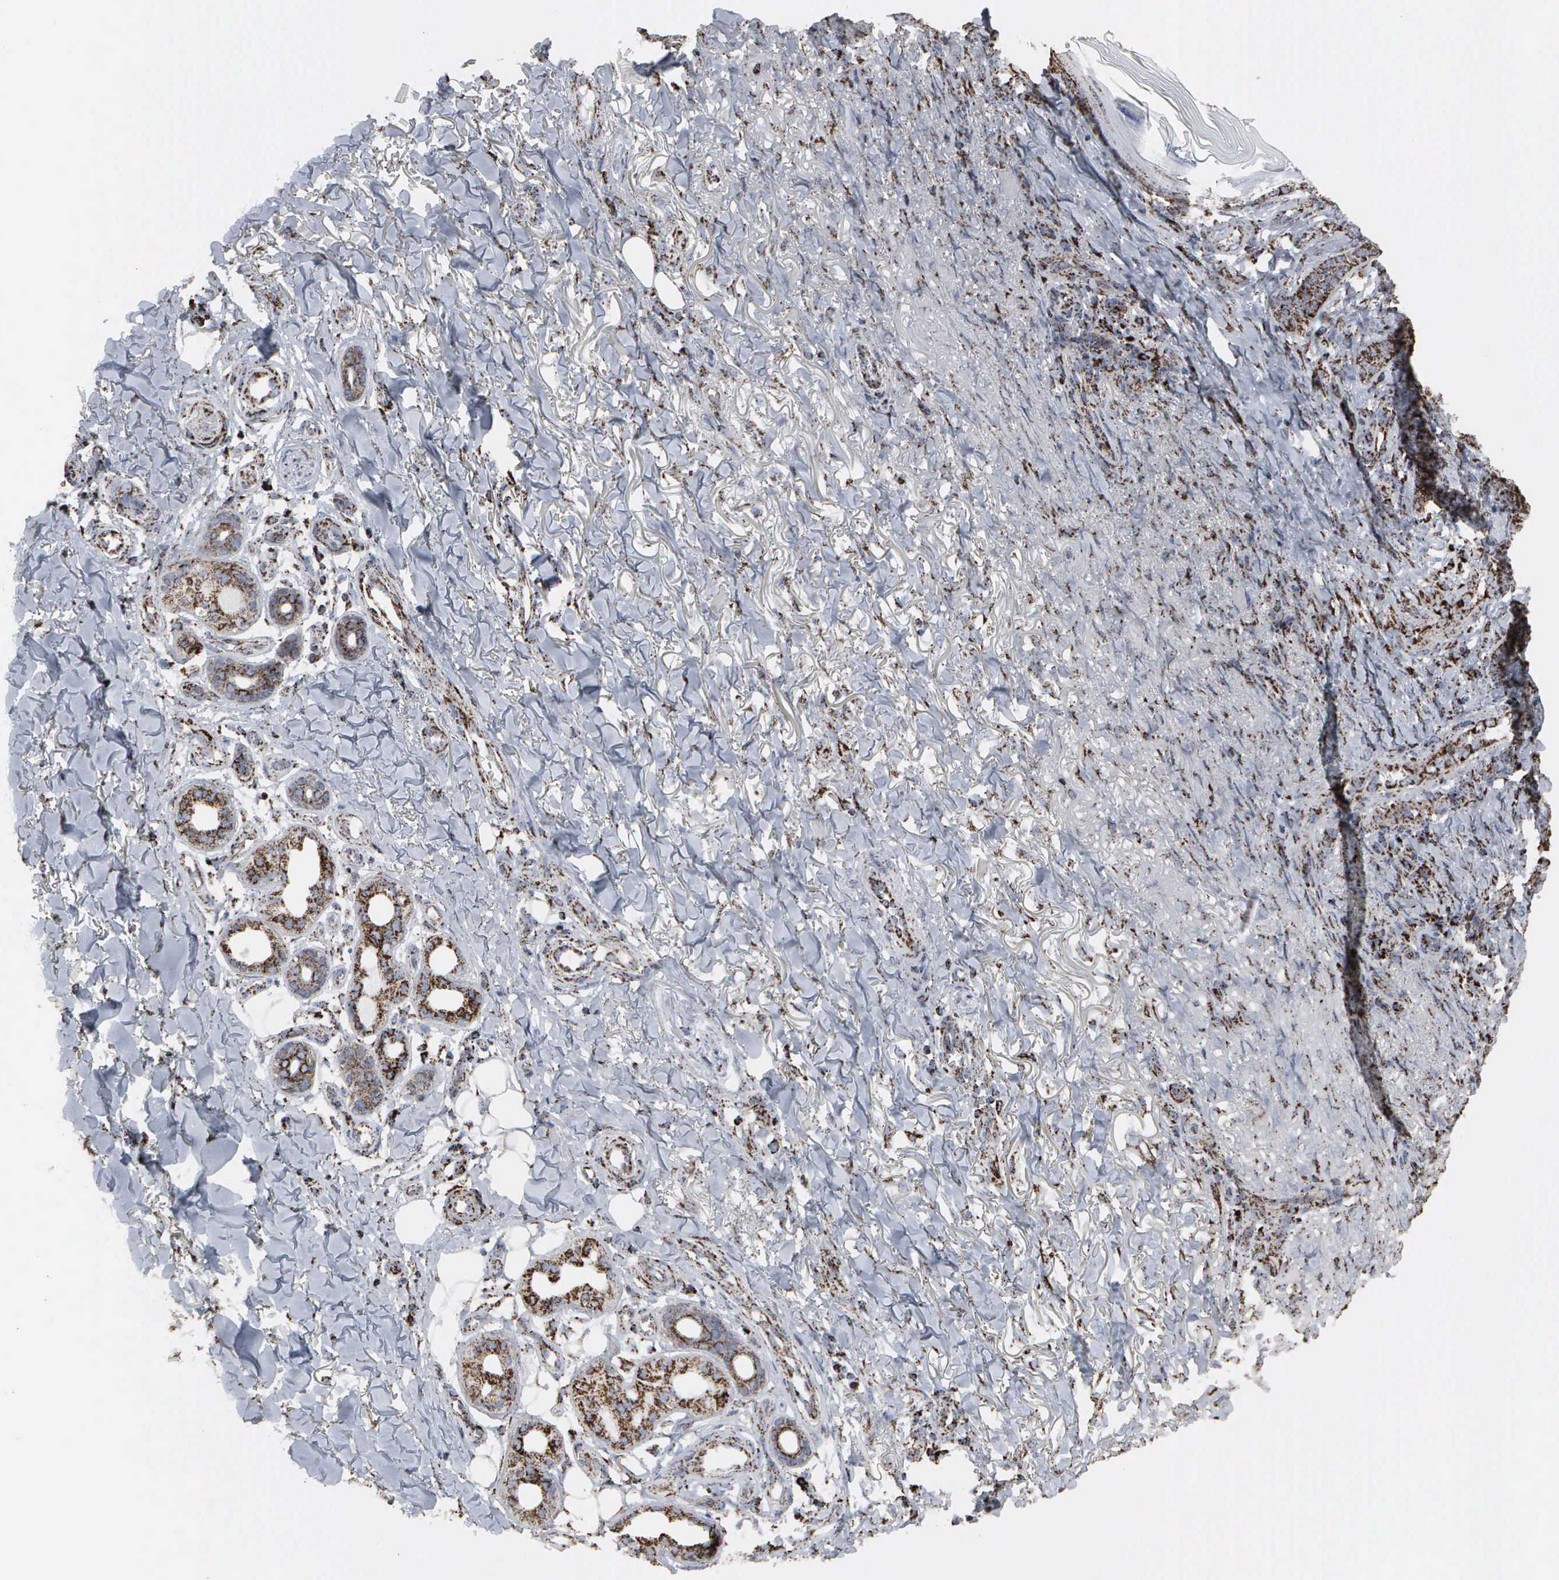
{"staining": {"intensity": "strong", "quantity": "25%-75%", "location": "cytoplasmic/membranous"}, "tissue": "skin cancer", "cell_type": "Tumor cells", "image_type": "cancer", "snomed": [{"axis": "morphology", "description": "Basal cell carcinoma"}, {"axis": "topography", "description": "Skin"}], "caption": "IHC image of human skin cancer stained for a protein (brown), which displays high levels of strong cytoplasmic/membranous positivity in approximately 25%-75% of tumor cells.", "gene": "HSPA9", "patient": {"sex": "male", "age": 81}}